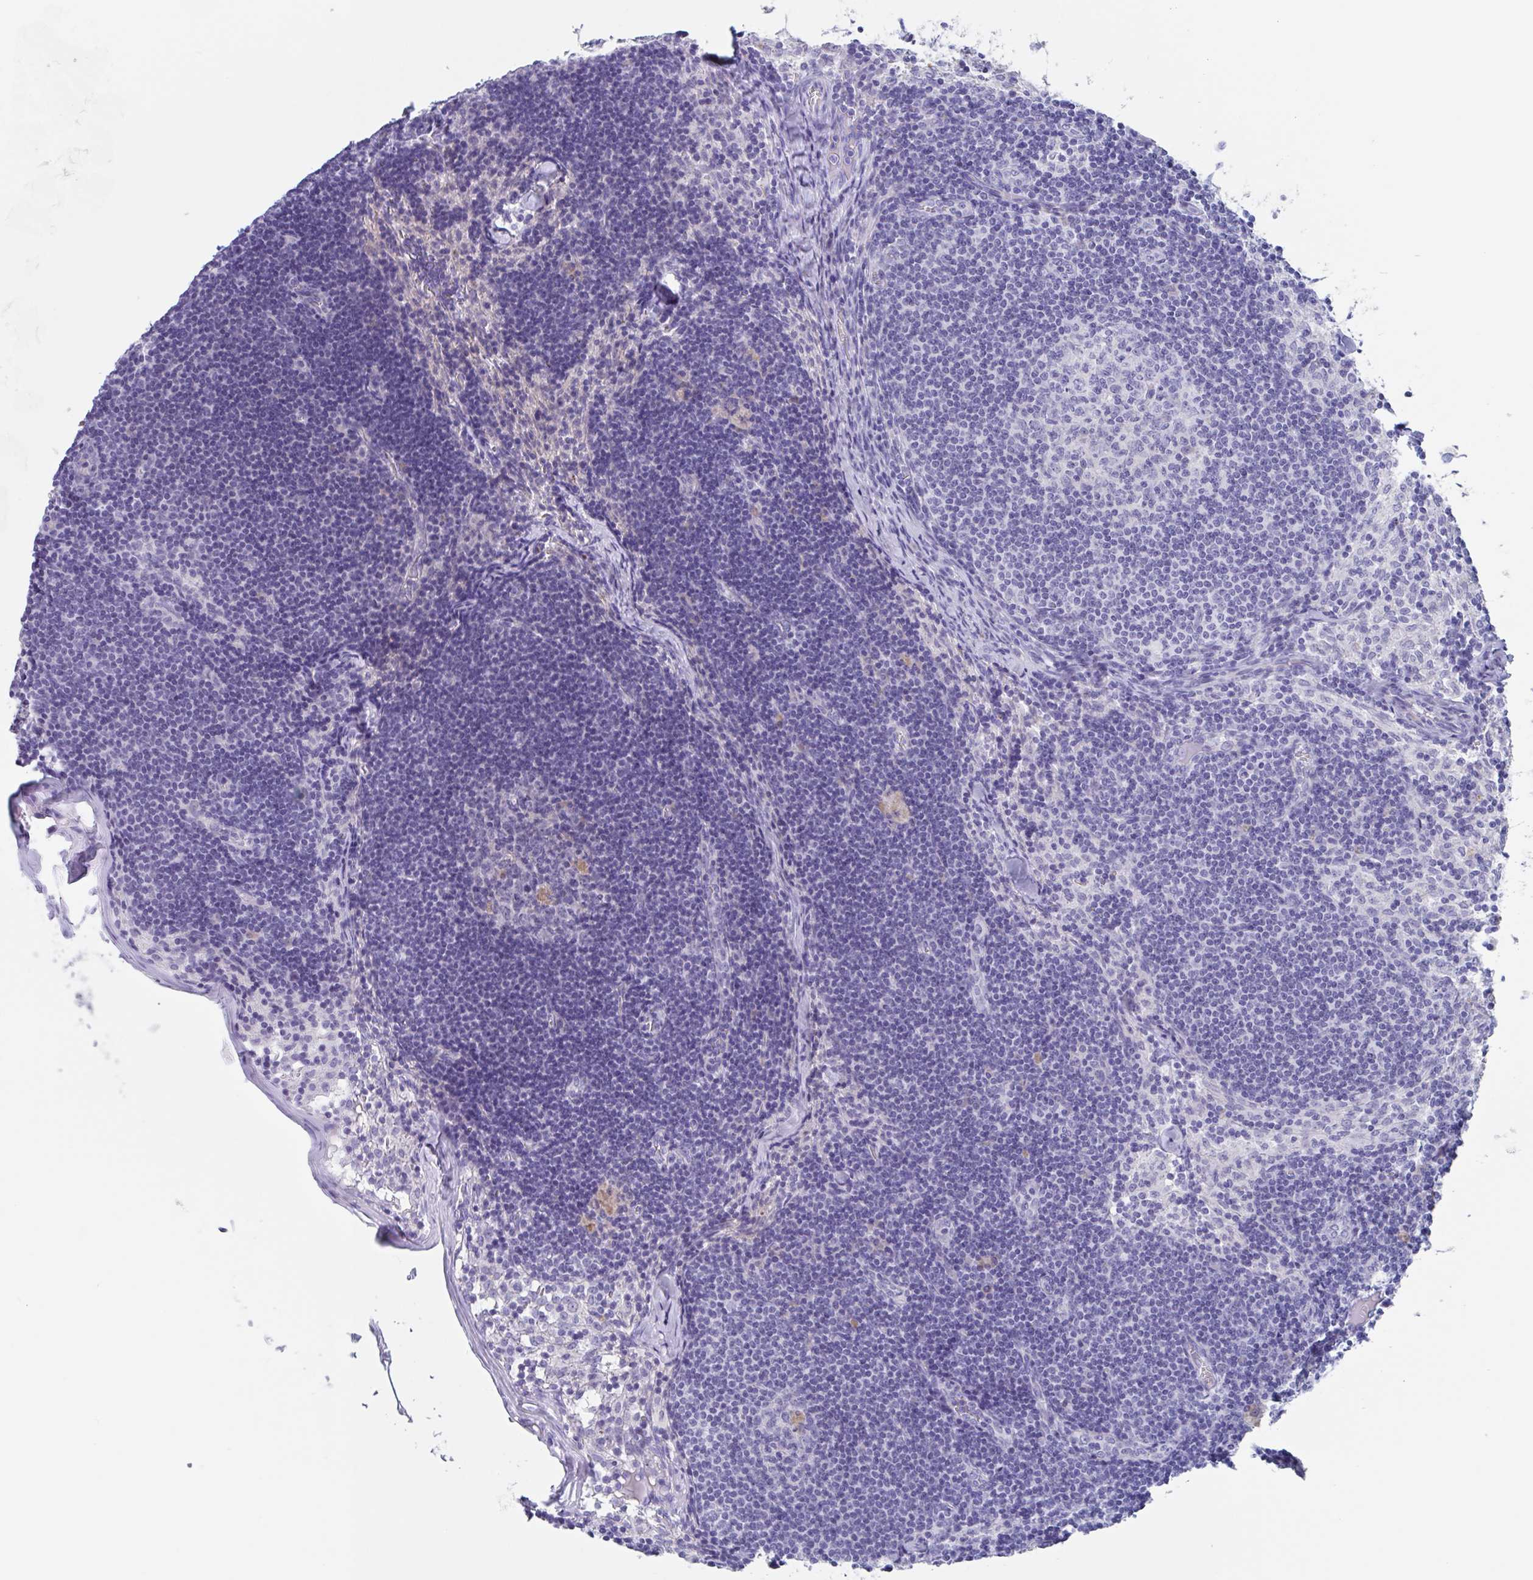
{"staining": {"intensity": "negative", "quantity": "none", "location": "none"}, "tissue": "lymph node", "cell_type": "Germinal center cells", "image_type": "normal", "snomed": [{"axis": "morphology", "description": "Normal tissue, NOS"}, {"axis": "topography", "description": "Lymph node"}], "caption": "This is a photomicrograph of immunohistochemistry staining of unremarkable lymph node, which shows no expression in germinal center cells. Brightfield microscopy of immunohistochemistry stained with DAB (3,3'-diaminobenzidine) (brown) and hematoxylin (blue), captured at high magnification.", "gene": "NOXRED1", "patient": {"sex": "female", "age": 31}}